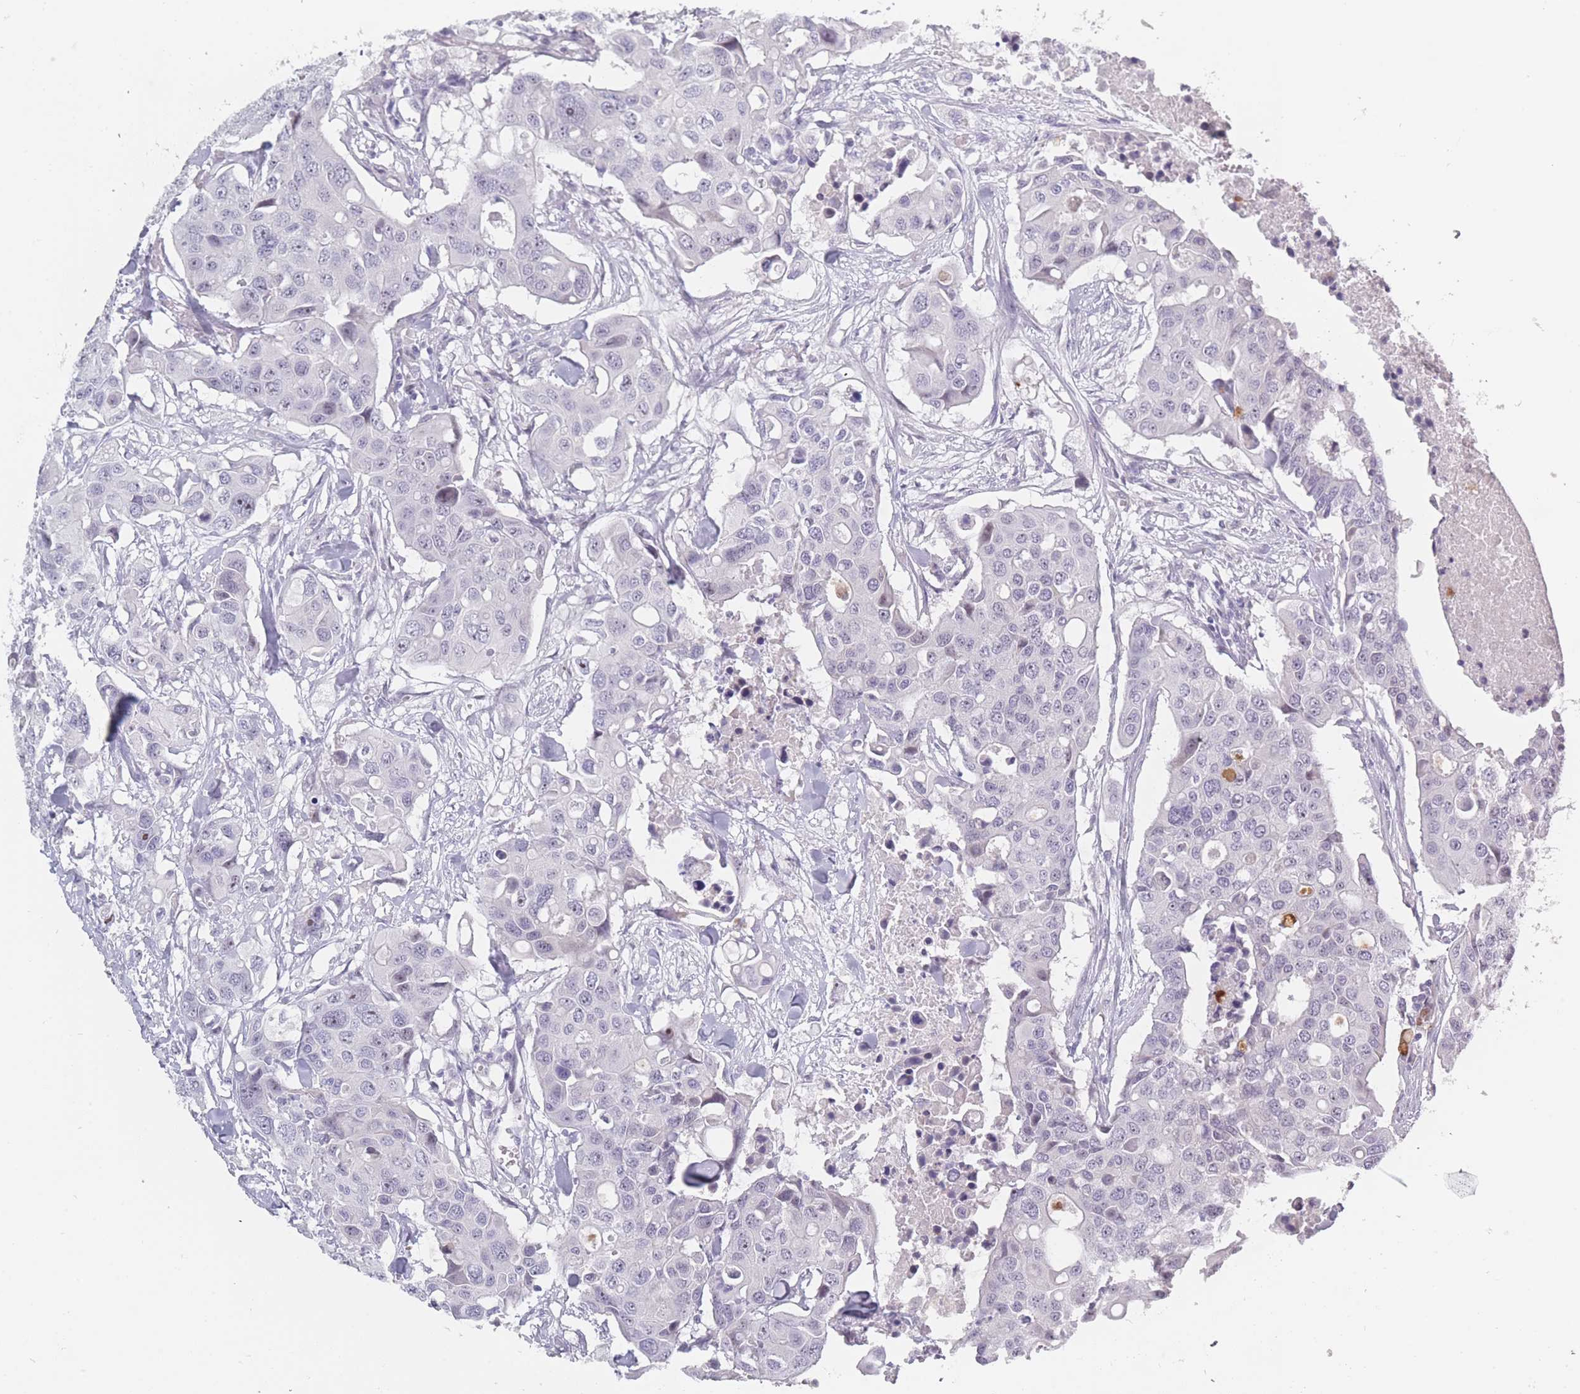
{"staining": {"intensity": "negative", "quantity": "none", "location": "none"}, "tissue": "colorectal cancer", "cell_type": "Tumor cells", "image_type": "cancer", "snomed": [{"axis": "morphology", "description": "Adenocarcinoma, NOS"}, {"axis": "topography", "description": "Colon"}], "caption": "Immunohistochemical staining of human colorectal adenocarcinoma reveals no significant staining in tumor cells.", "gene": "ROS1", "patient": {"sex": "male", "age": 77}}